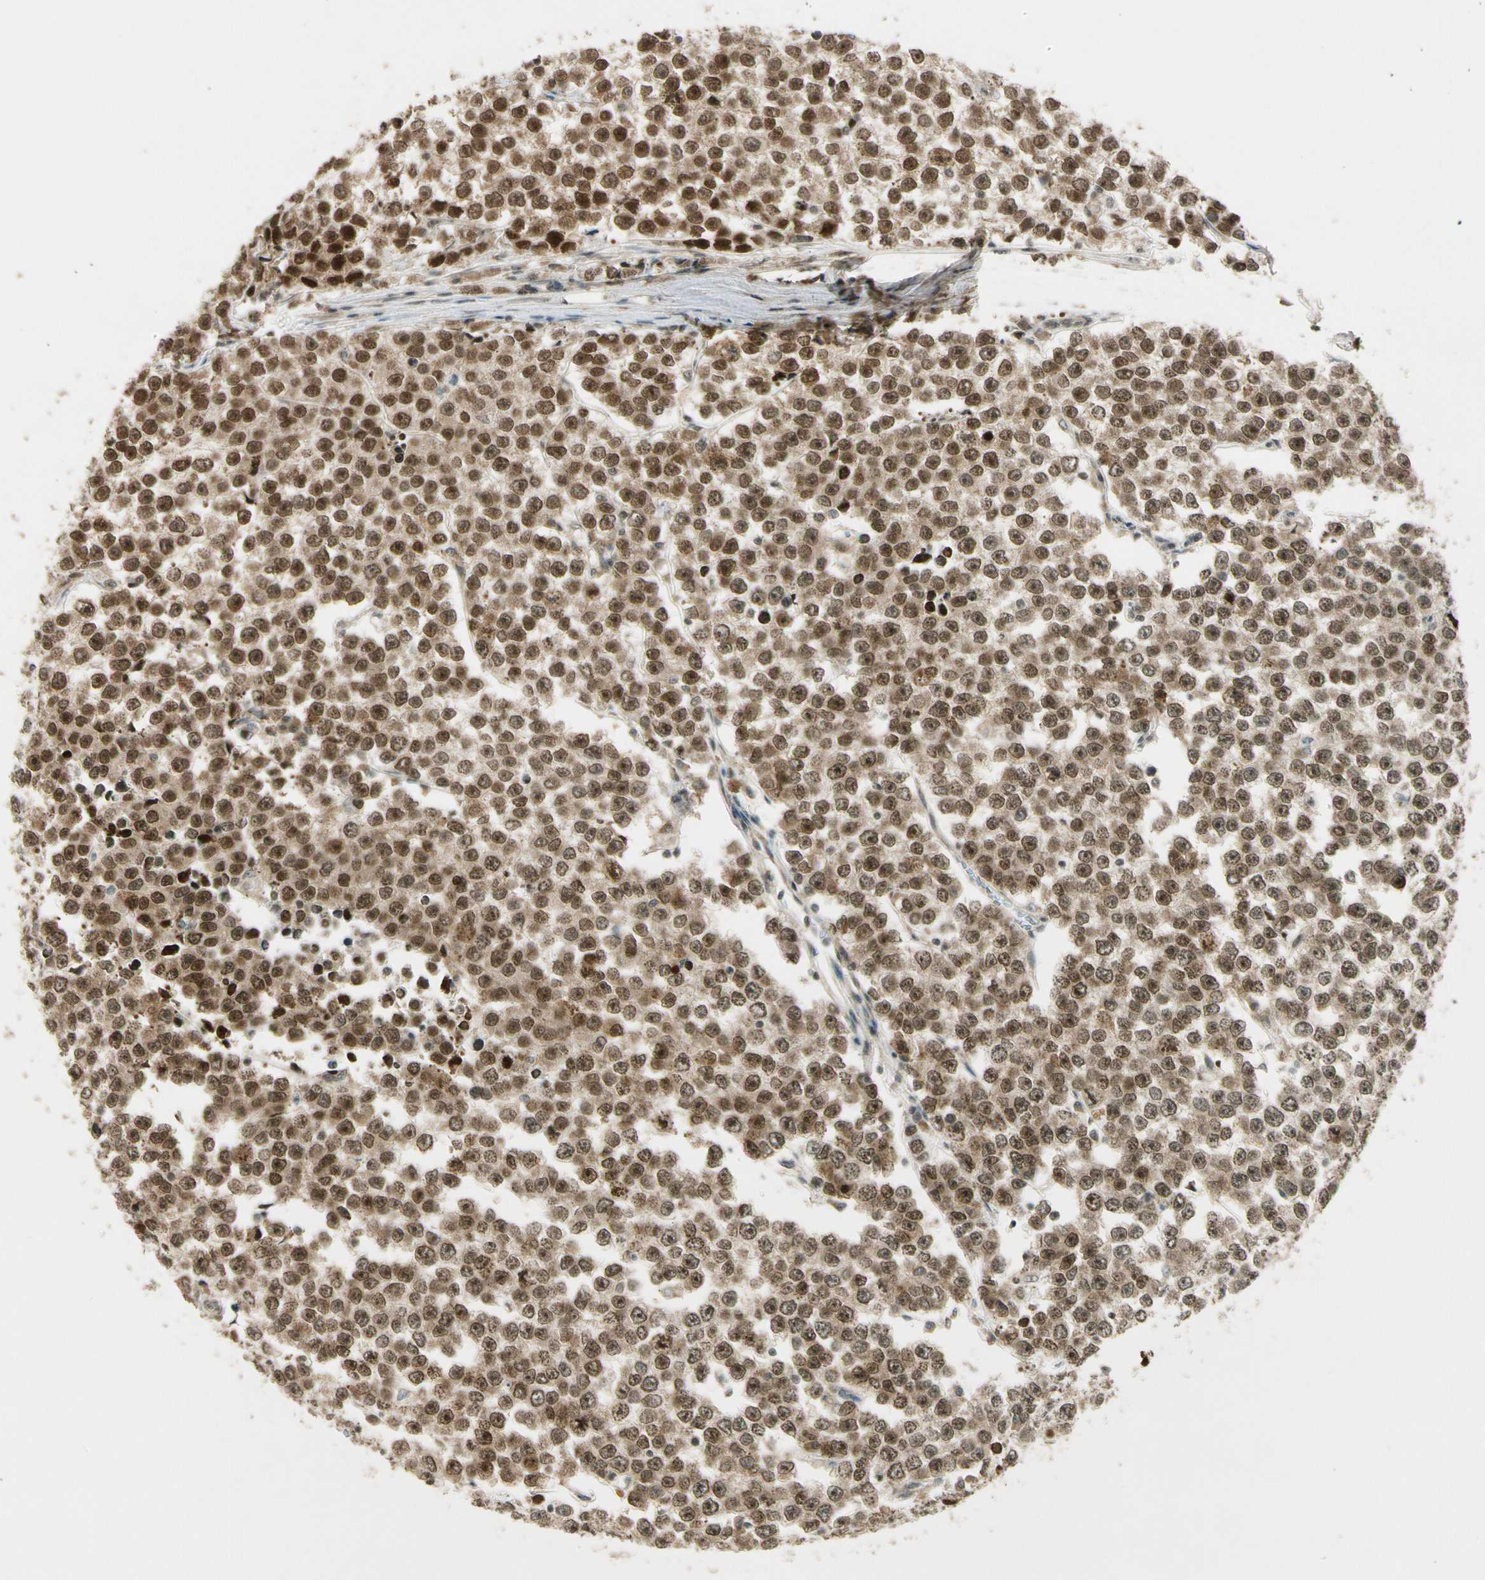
{"staining": {"intensity": "moderate", "quantity": ">75%", "location": "cytoplasmic/membranous,nuclear"}, "tissue": "testis cancer", "cell_type": "Tumor cells", "image_type": "cancer", "snomed": [{"axis": "morphology", "description": "Seminoma, NOS"}, {"axis": "morphology", "description": "Carcinoma, Embryonal, NOS"}, {"axis": "topography", "description": "Testis"}], "caption": "DAB (3,3'-diaminobenzidine) immunohistochemical staining of testis cancer (seminoma) demonstrates moderate cytoplasmic/membranous and nuclear protein expression in approximately >75% of tumor cells. The staining was performed using DAB (3,3'-diaminobenzidine), with brown indicating positive protein expression. Nuclei are stained blue with hematoxylin.", "gene": "ZNF135", "patient": {"sex": "male", "age": 52}}